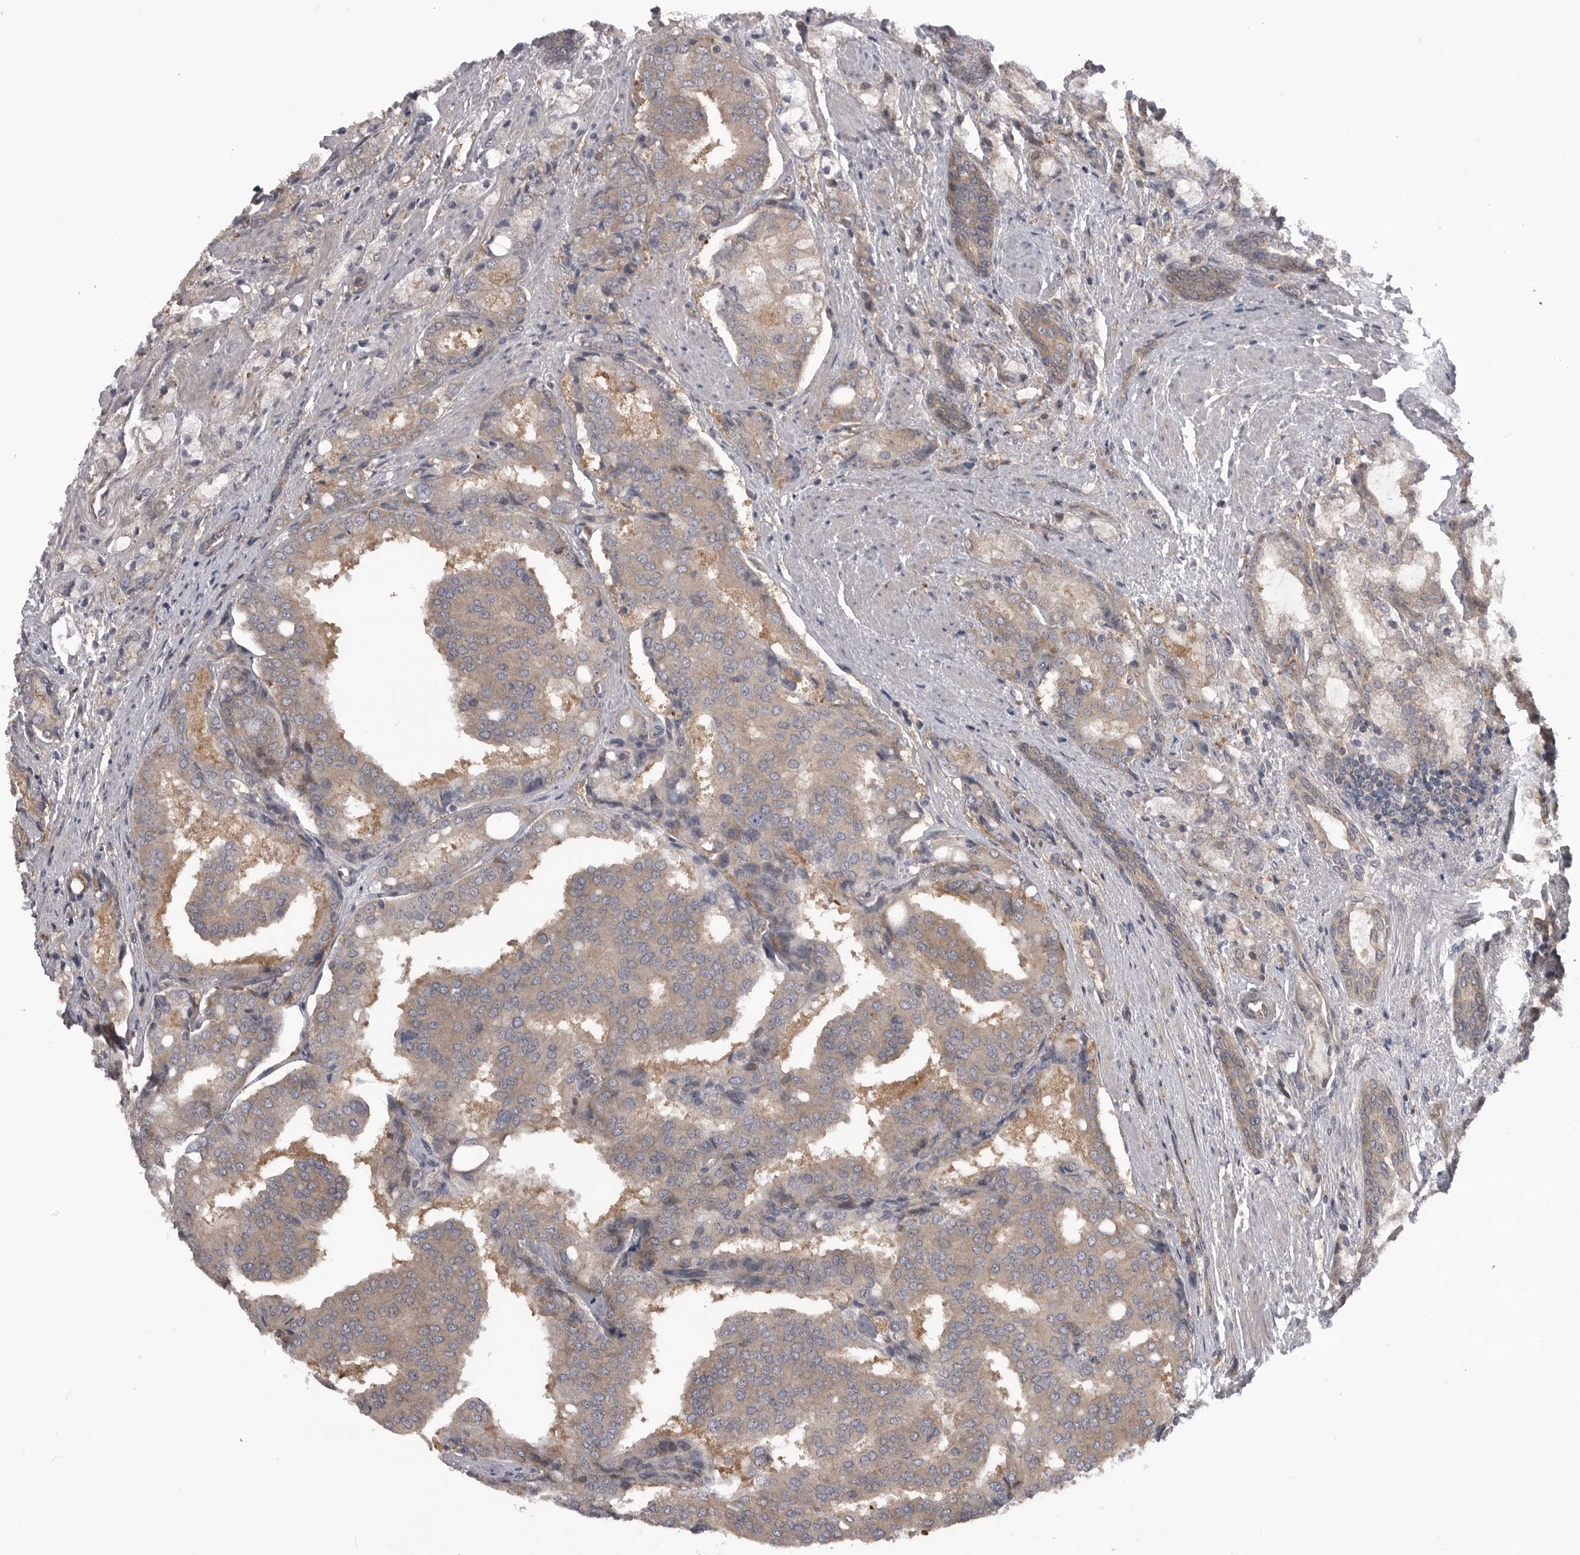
{"staining": {"intensity": "weak", "quantity": ">75%", "location": "cytoplasmic/membranous"}, "tissue": "prostate cancer", "cell_type": "Tumor cells", "image_type": "cancer", "snomed": [{"axis": "morphology", "description": "Adenocarcinoma, High grade"}, {"axis": "topography", "description": "Prostate"}], "caption": "Human adenocarcinoma (high-grade) (prostate) stained with a protein marker exhibits weak staining in tumor cells.", "gene": "RAB3GAP2", "patient": {"sex": "male", "age": 50}}